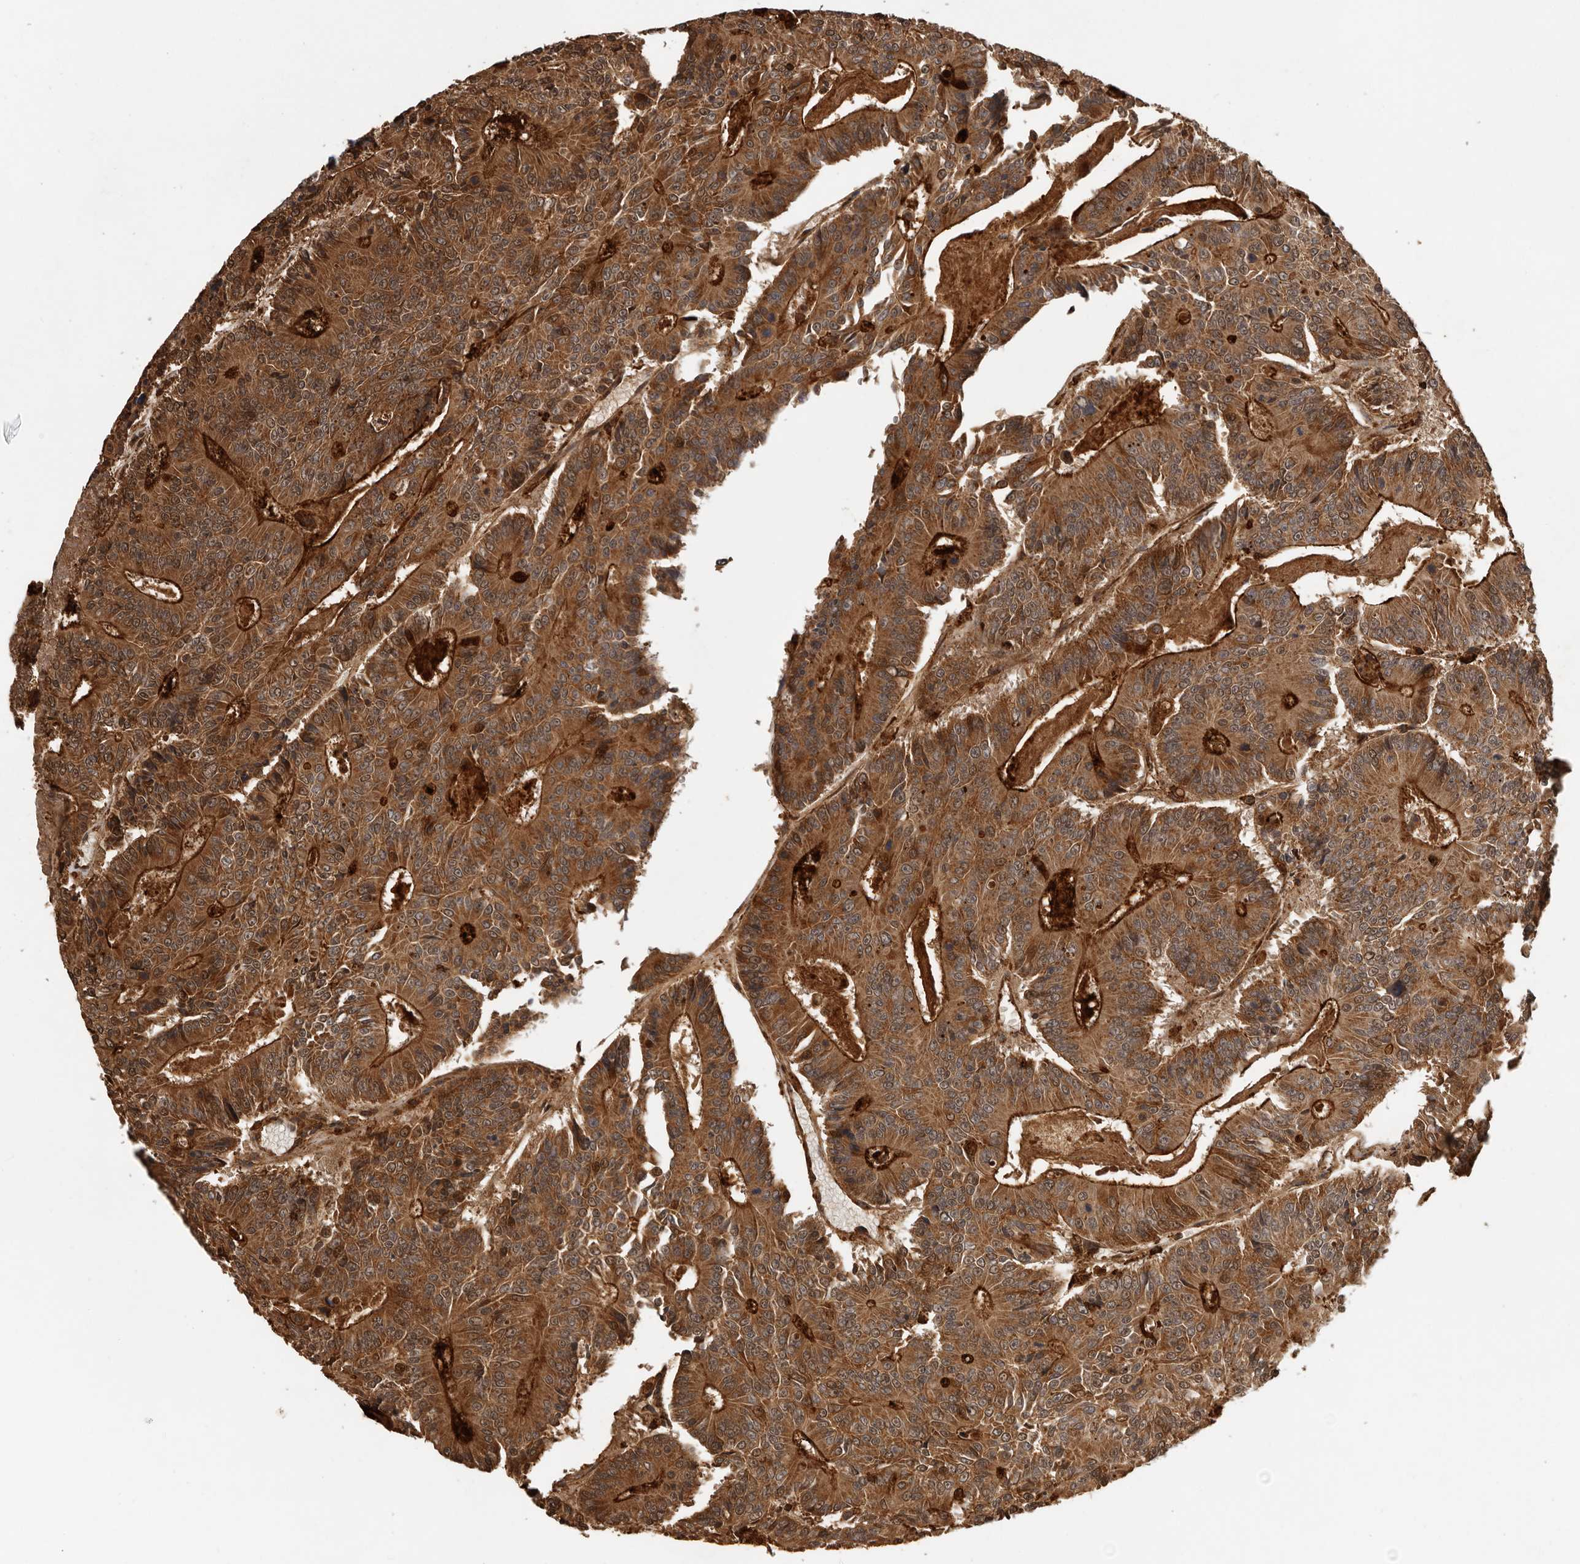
{"staining": {"intensity": "strong", "quantity": ">75%", "location": "cytoplasmic/membranous"}, "tissue": "colorectal cancer", "cell_type": "Tumor cells", "image_type": "cancer", "snomed": [{"axis": "morphology", "description": "Adenocarcinoma, NOS"}, {"axis": "topography", "description": "Colon"}], "caption": "This image shows immunohistochemistry (IHC) staining of human adenocarcinoma (colorectal), with high strong cytoplasmic/membranous staining in about >75% of tumor cells.", "gene": "RNF157", "patient": {"sex": "male", "age": 83}}